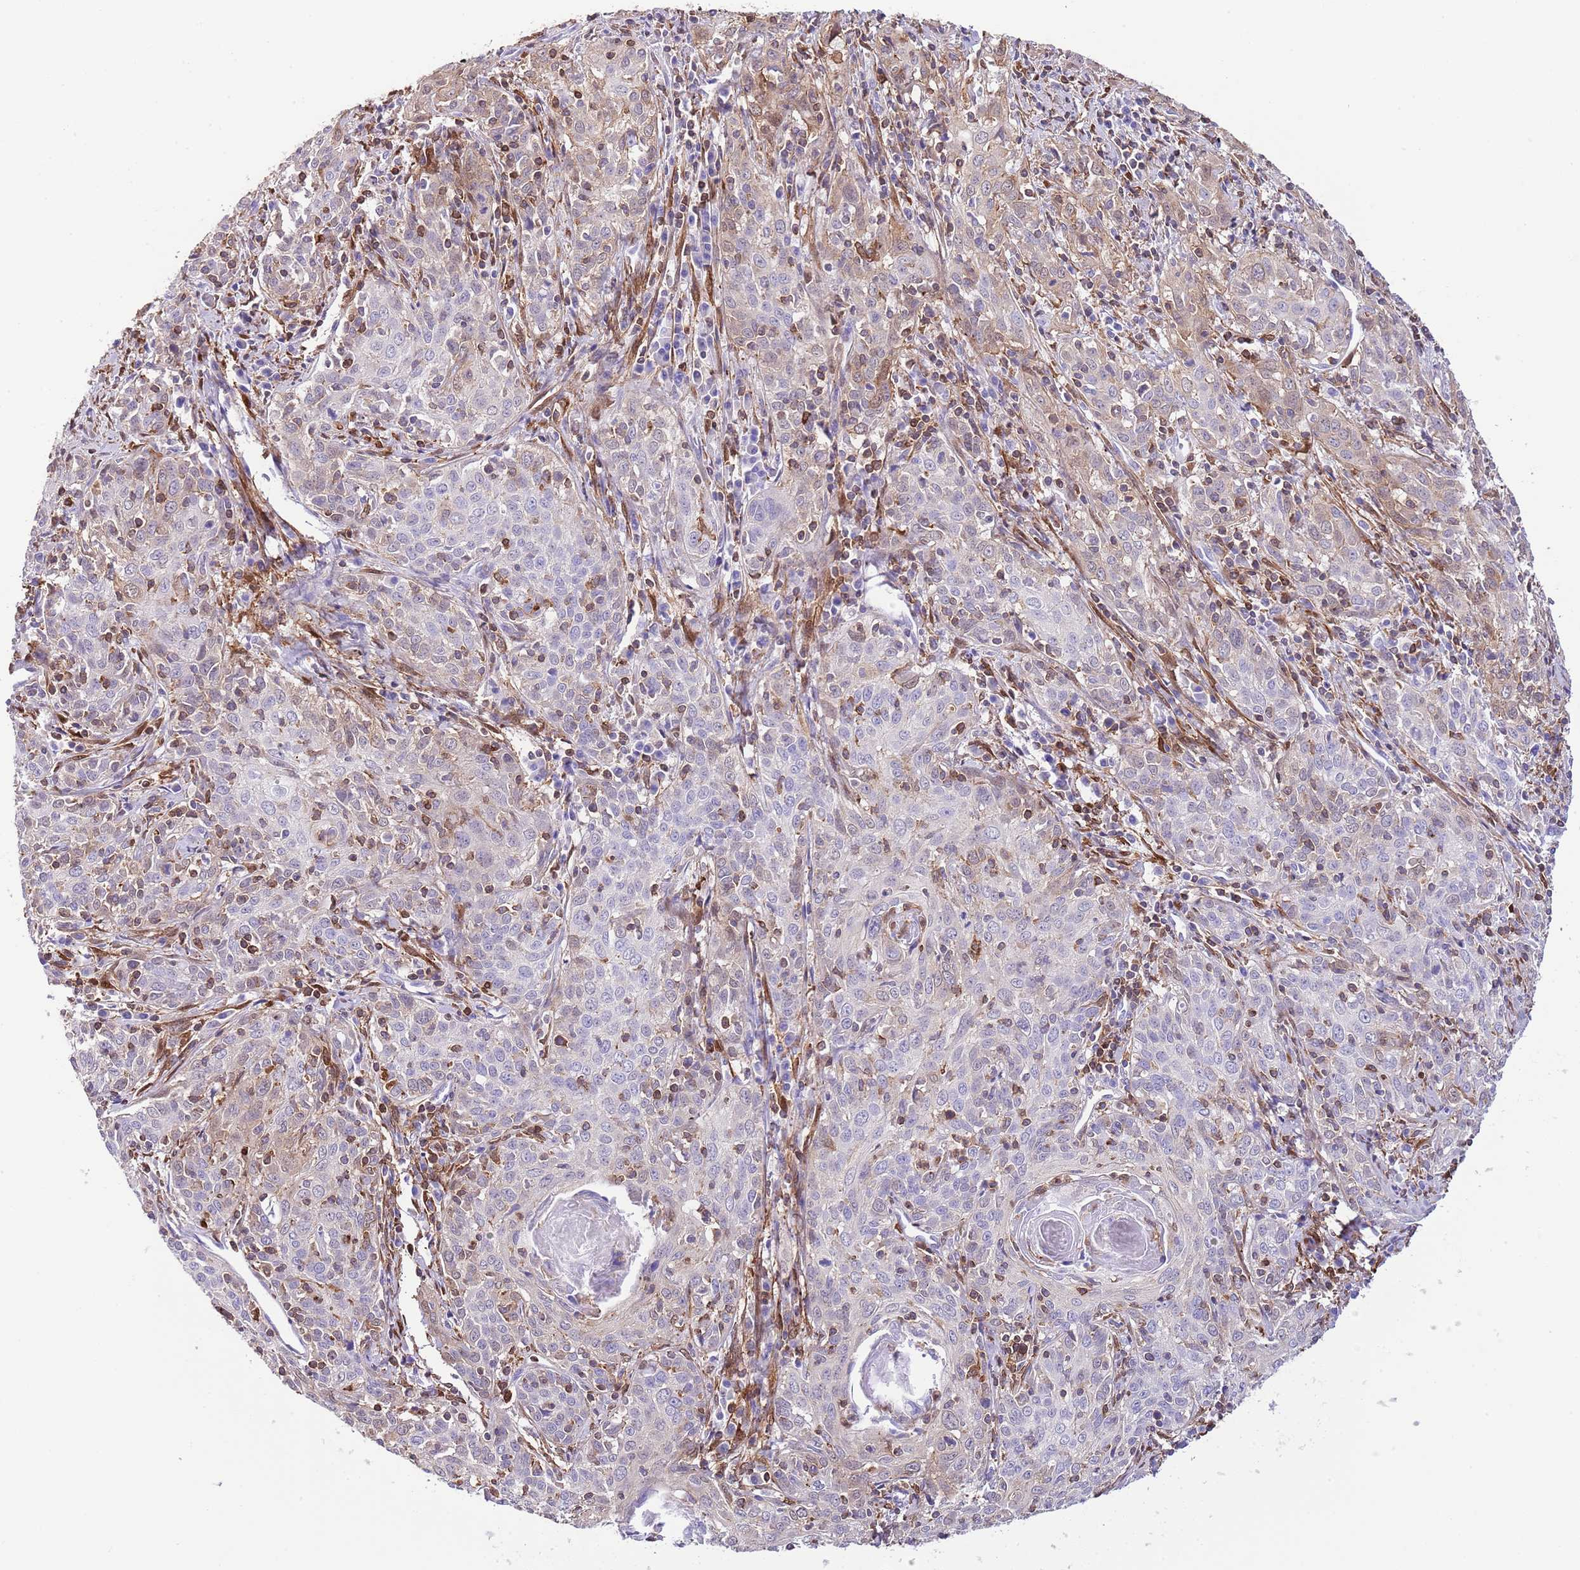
{"staining": {"intensity": "weak", "quantity": "25%-75%", "location": "cytoplasmic/membranous"}, "tissue": "cervical cancer", "cell_type": "Tumor cells", "image_type": "cancer", "snomed": [{"axis": "morphology", "description": "Squamous cell carcinoma, NOS"}, {"axis": "topography", "description": "Cervix"}], "caption": "Weak cytoplasmic/membranous staining is appreciated in about 25%-75% of tumor cells in squamous cell carcinoma (cervical).", "gene": "CNN2", "patient": {"sex": "female", "age": 57}}